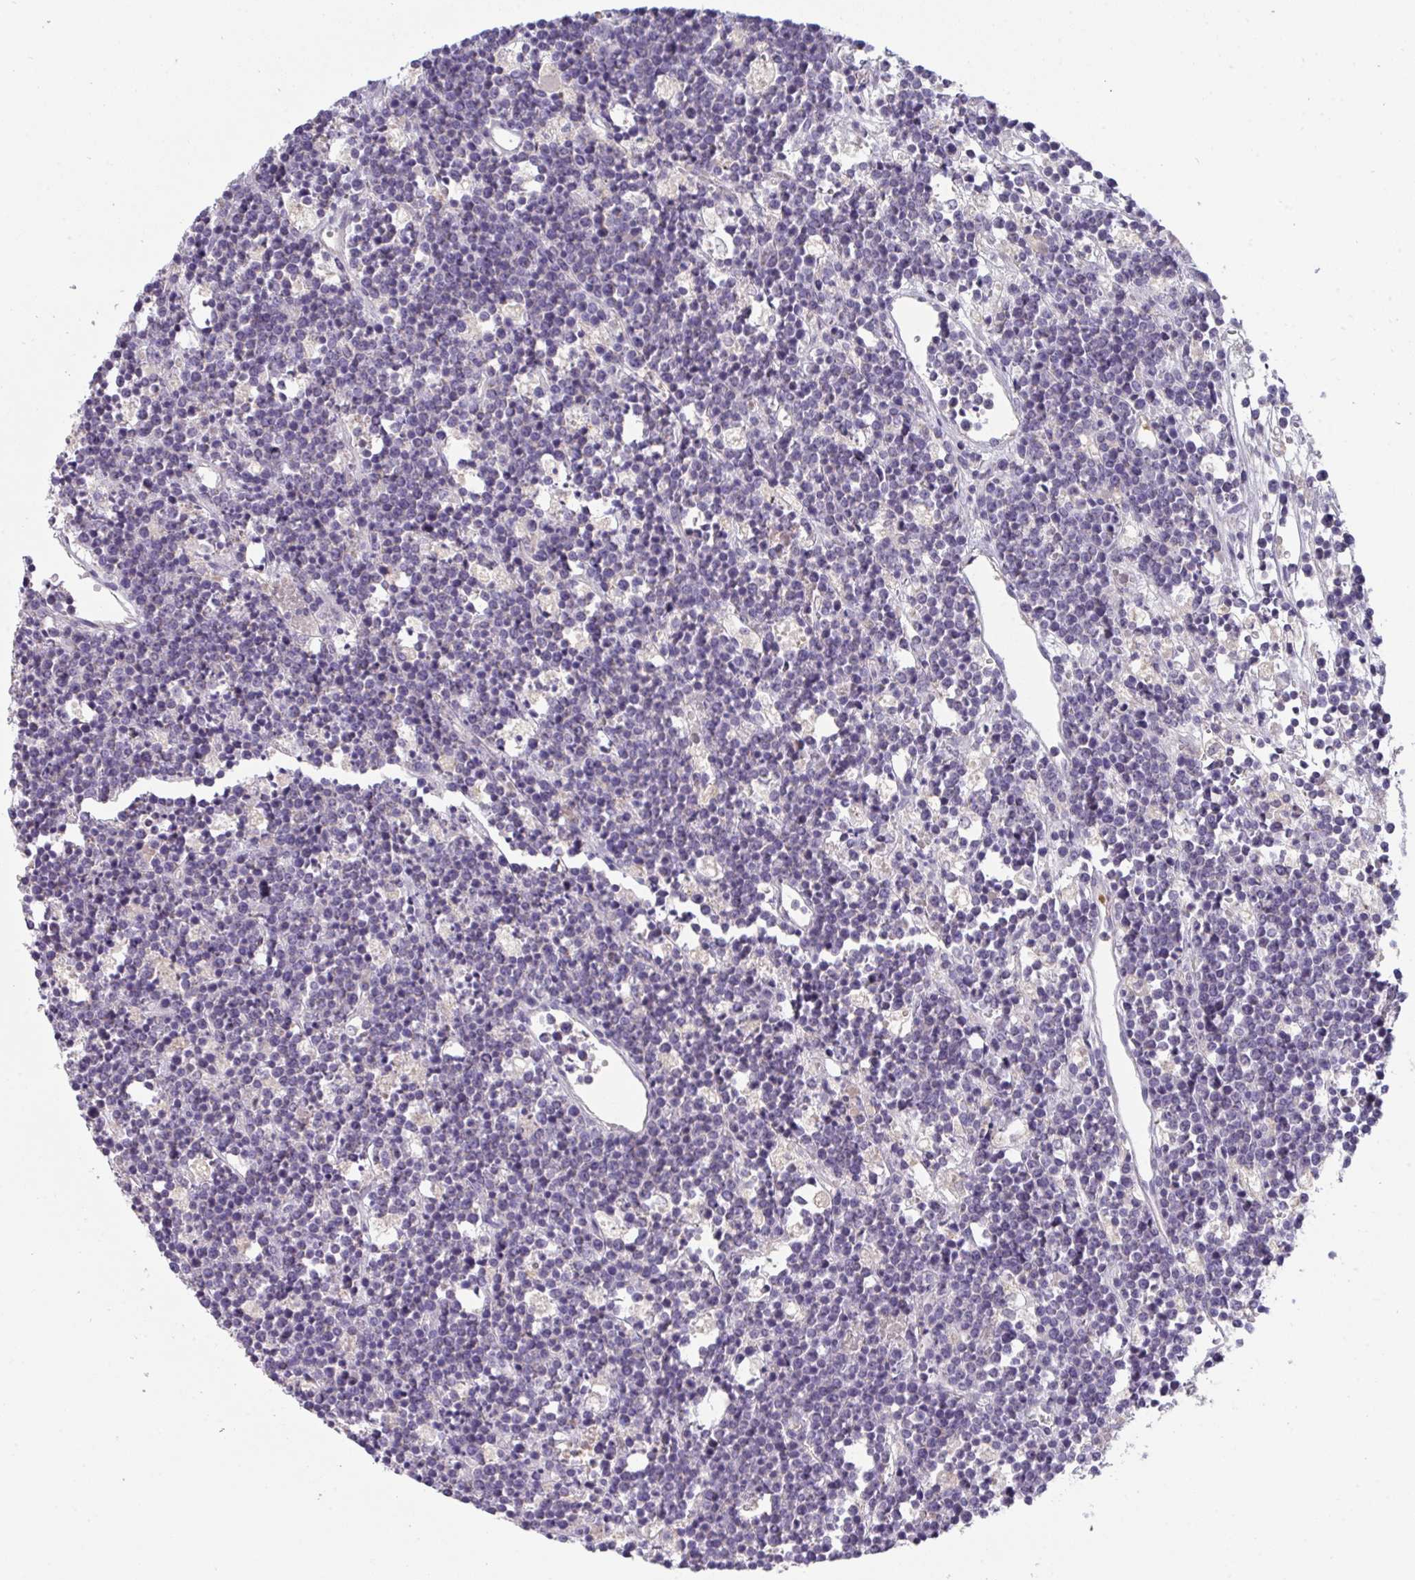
{"staining": {"intensity": "negative", "quantity": "none", "location": "none"}, "tissue": "lymphoma", "cell_type": "Tumor cells", "image_type": "cancer", "snomed": [{"axis": "morphology", "description": "Malignant lymphoma, non-Hodgkin's type, High grade"}, {"axis": "topography", "description": "Ovary"}], "caption": "DAB immunohistochemical staining of high-grade malignant lymphoma, non-Hodgkin's type exhibits no significant staining in tumor cells.", "gene": "HGFAC", "patient": {"sex": "female", "age": 56}}